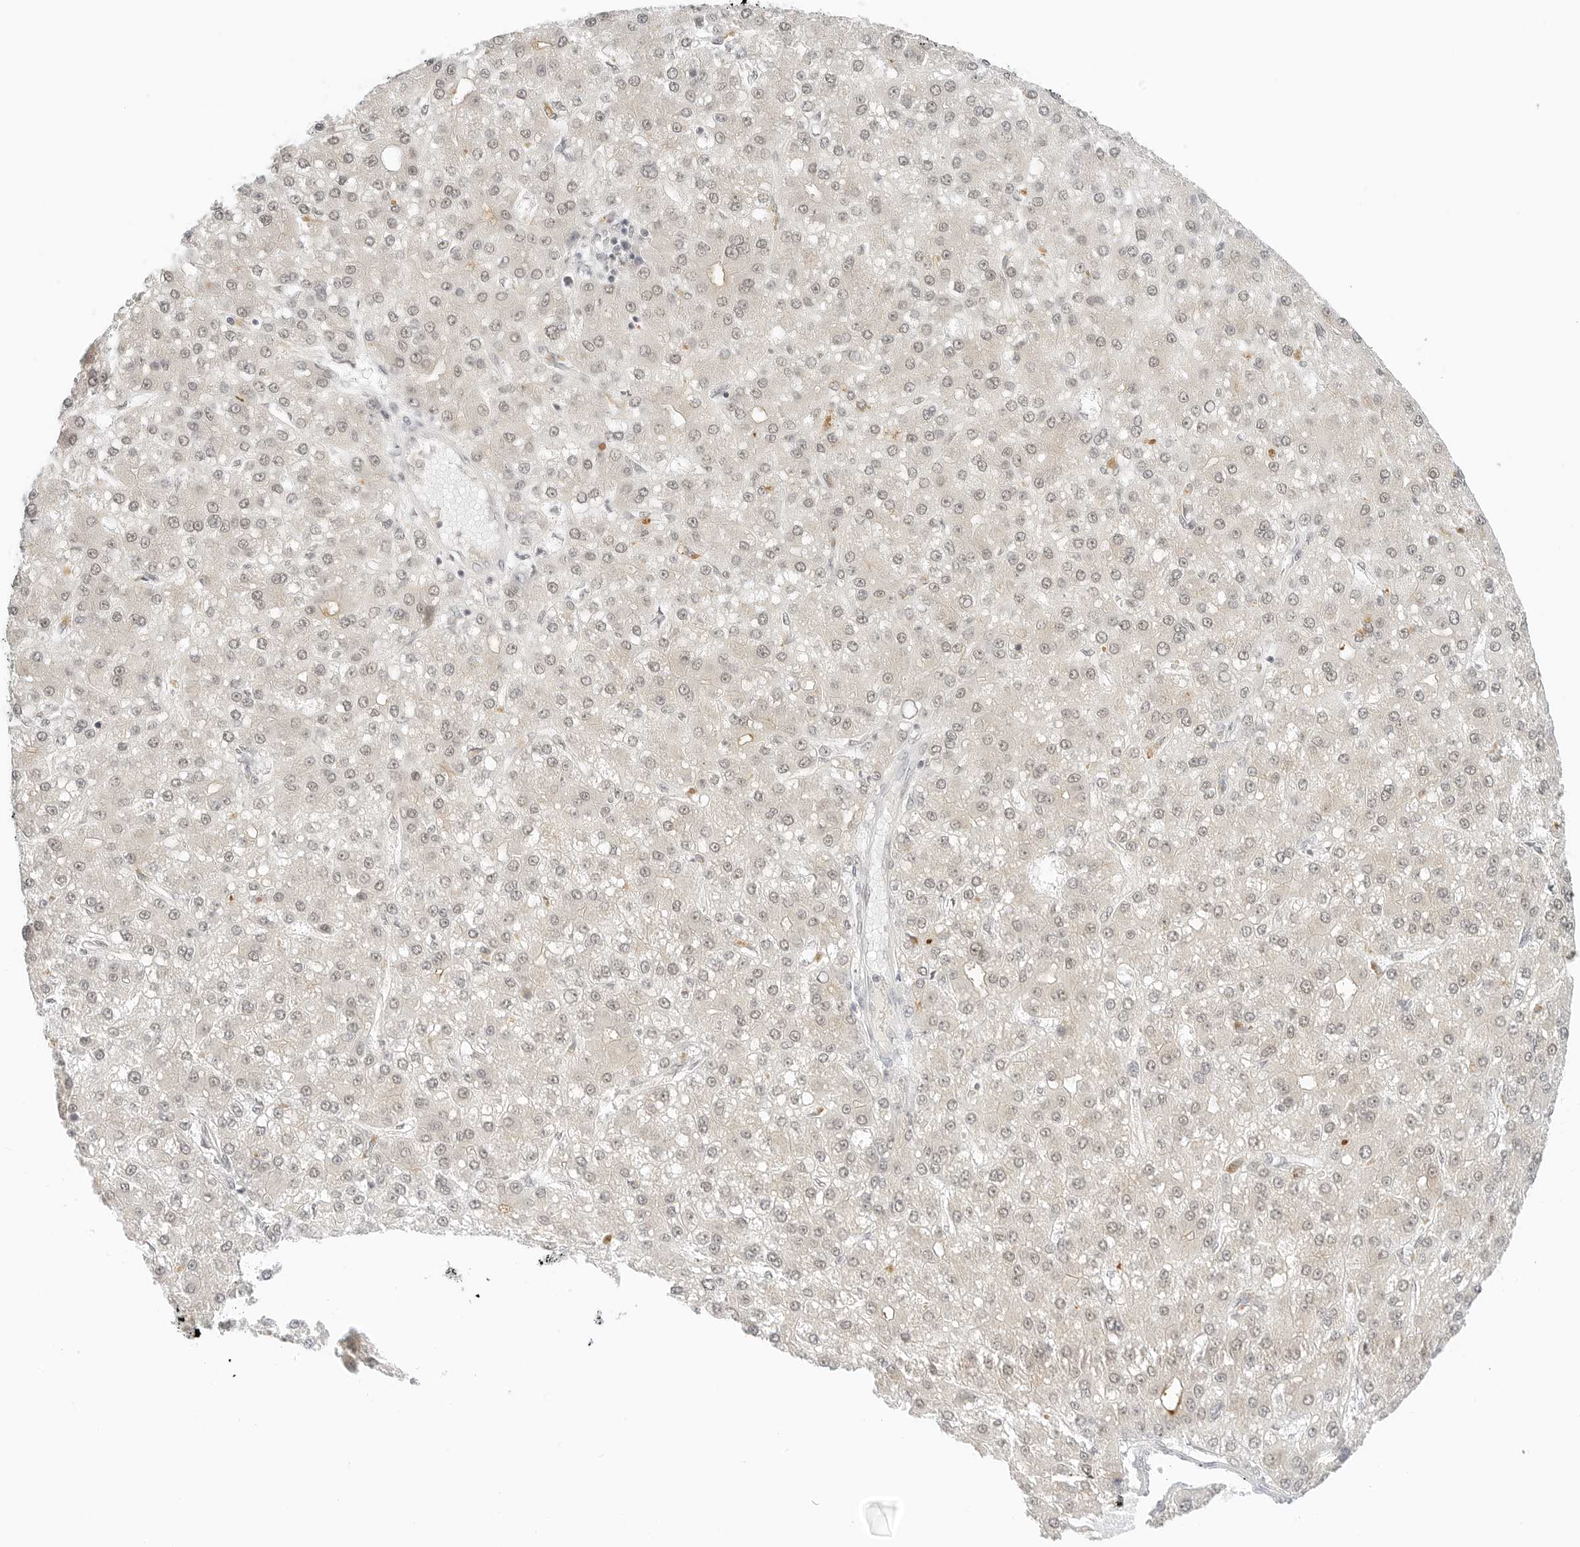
{"staining": {"intensity": "weak", "quantity": "<25%", "location": "nuclear"}, "tissue": "liver cancer", "cell_type": "Tumor cells", "image_type": "cancer", "snomed": [{"axis": "morphology", "description": "Carcinoma, Hepatocellular, NOS"}, {"axis": "topography", "description": "Liver"}], "caption": "IHC histopathology image of neoplastic tissue: liver hepatocellular carcinoma stained with DAB (3,3'-diaminobenzidine) exhibits no significant protein positivity in tumor cells.", "gene": "NEO1", "patient": {"sex": "male", "age": 67}}